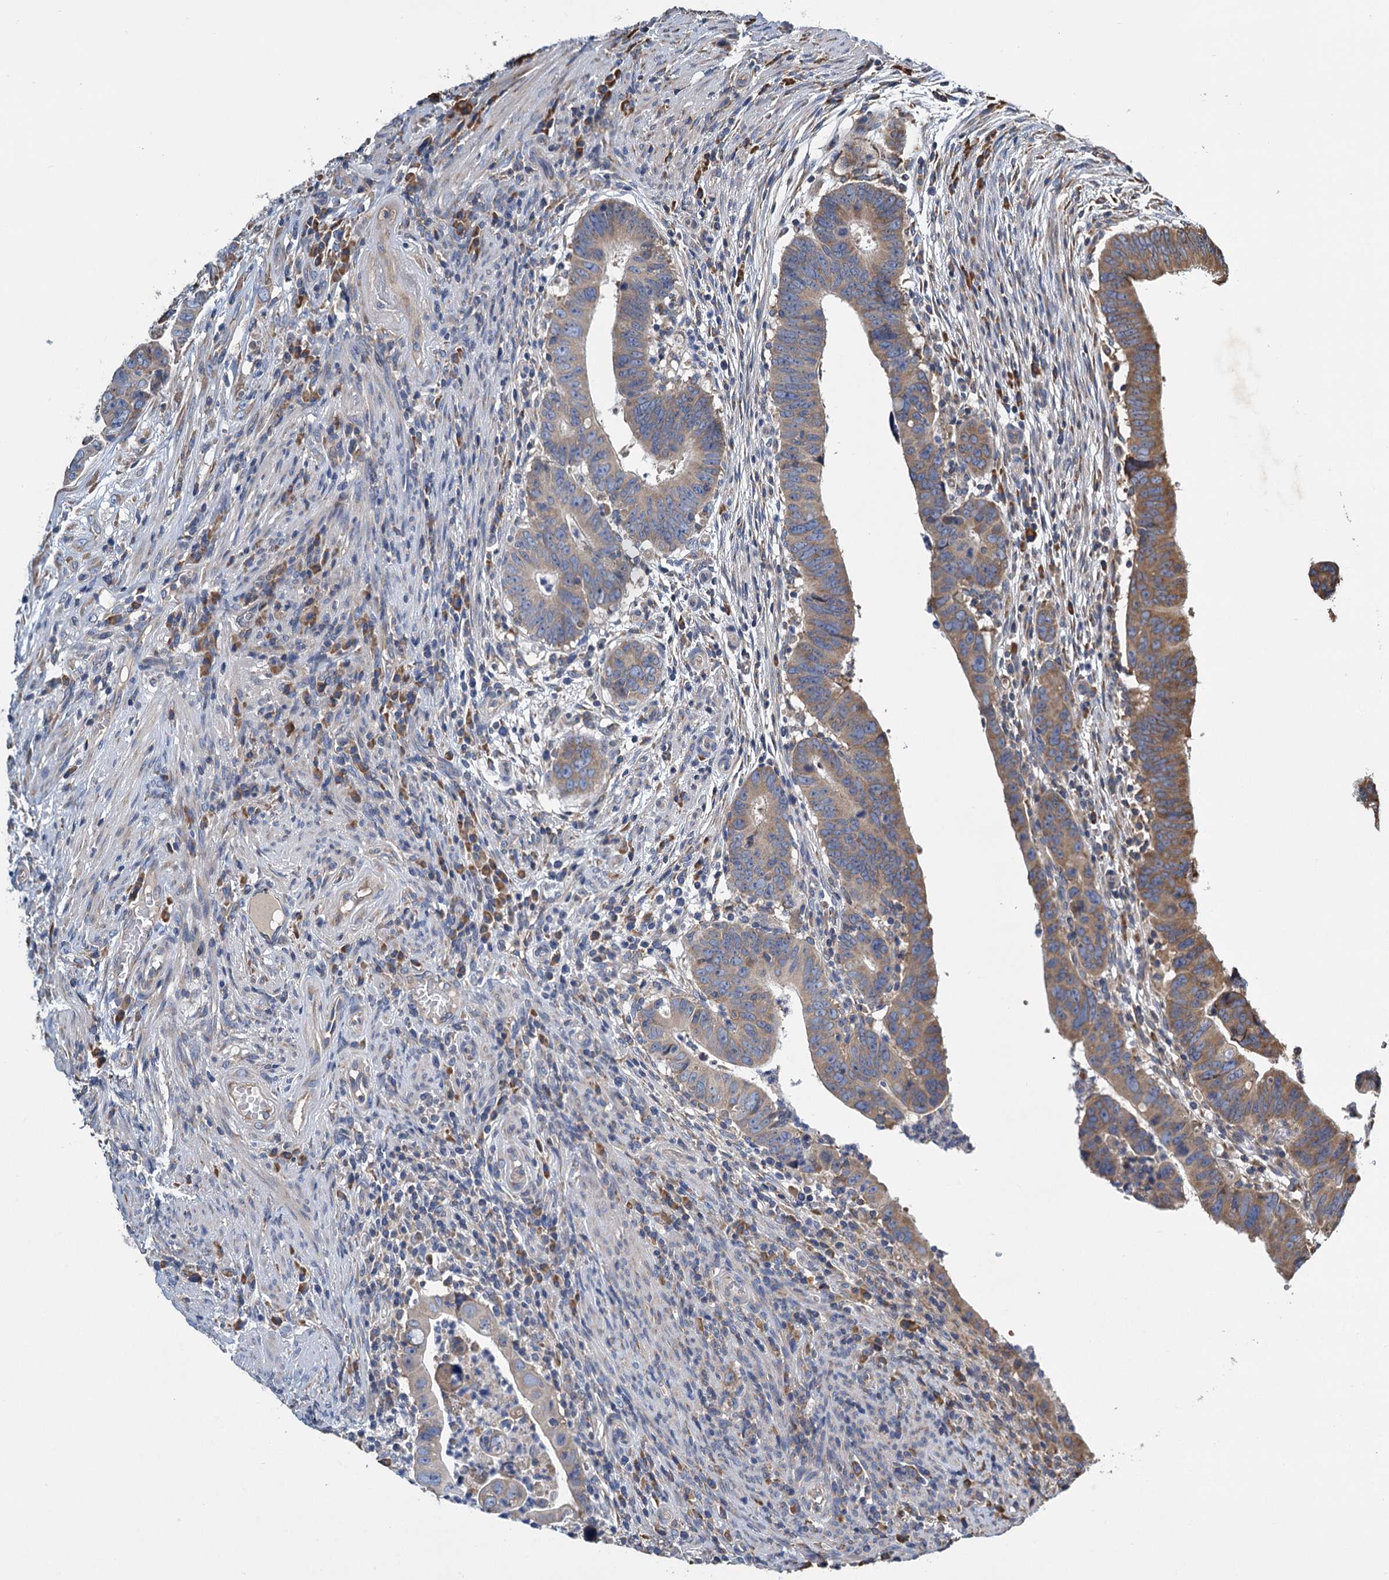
{"staining": {"intensity": "moderate", "quantity": "25%-75%", "location": "cytoplasmic/membranous"}, "tissue": "colorectal cancer", "cell_type": "Tumor cells", "image_type": "cancer", "snomed": [{"axis": "morphology", "description": "Normal tissue, NOS"}, {"axis": "morphology", "description": "Adenocarcinoma, NOS"}, {"axis": "topography", "description": "Rectum"}], "caption": "Protein staining demonstrates moderate cytoplasmic/membranous staining in about 25%-75% of tumor cells in colorectal cancer.", "gene": "LINS1", "patient": {"sex": "female", "age": 65}}